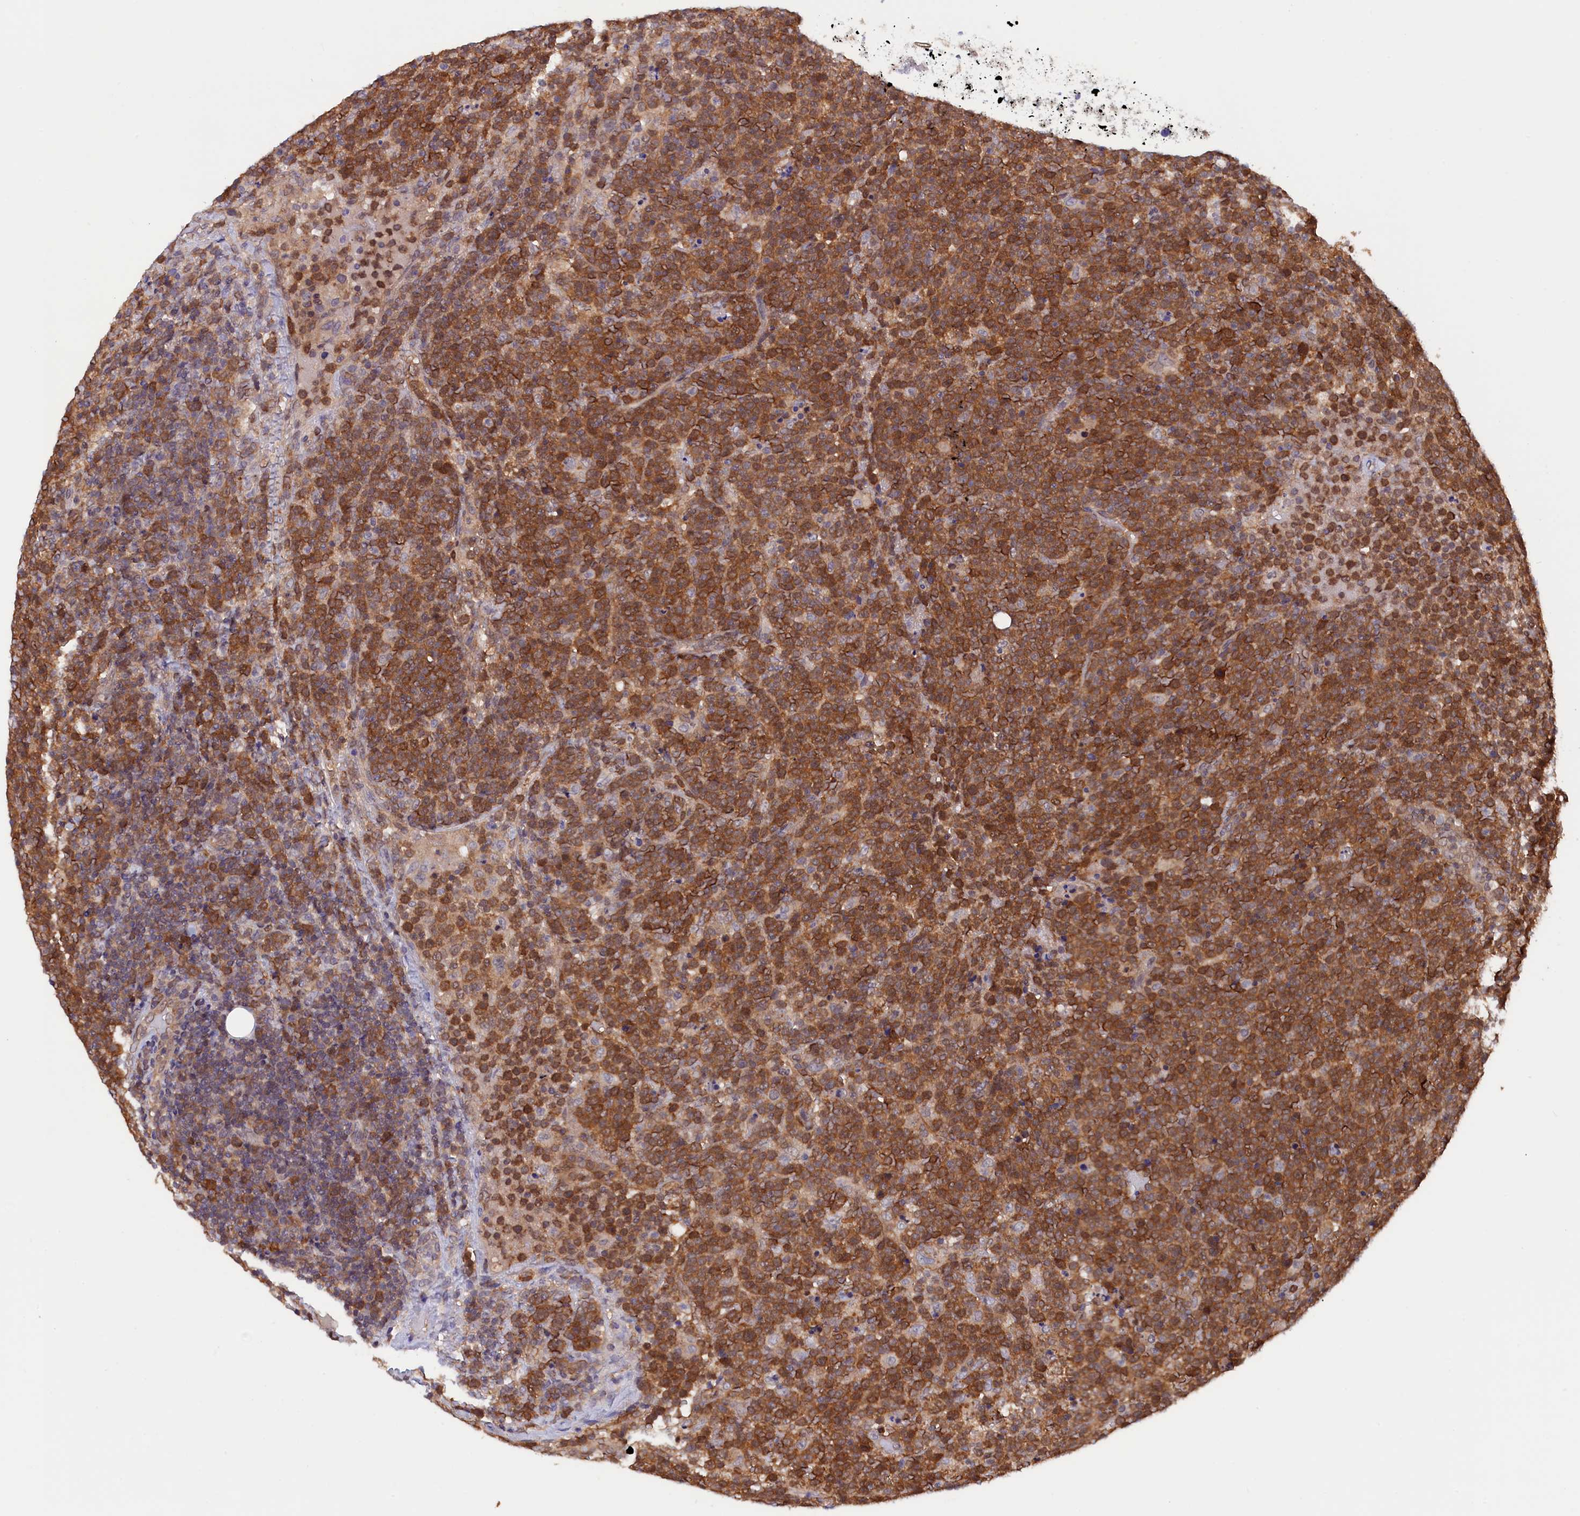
{"staining": {"intensity": "moderate", "quantity": ">75%", "location": "cytoplasmic/membranous"}, "tissue": "lymphoma", "cell_type": "Tumor cells", "image_type": "cancer", "snomed": [{"axis": "morphology", "description": "Malignant lymphoma, non-Hodgkin's type, High grade"}, {"axis": "topography", "description": "Lymph node"}], "caption": "A medium amount of moderate cytoplasmic/membranous positivity is identified in approximately >75% of tumor cells in lymphoma tissue. The protein is stained brown, and the nuclei are stained in blue (DAB (3,3'-diaminobenzidine) IHC with brightfield microscopy, high magnification).", "gene": "JPT2", "patient": {"sex": "male", "age": 61}}